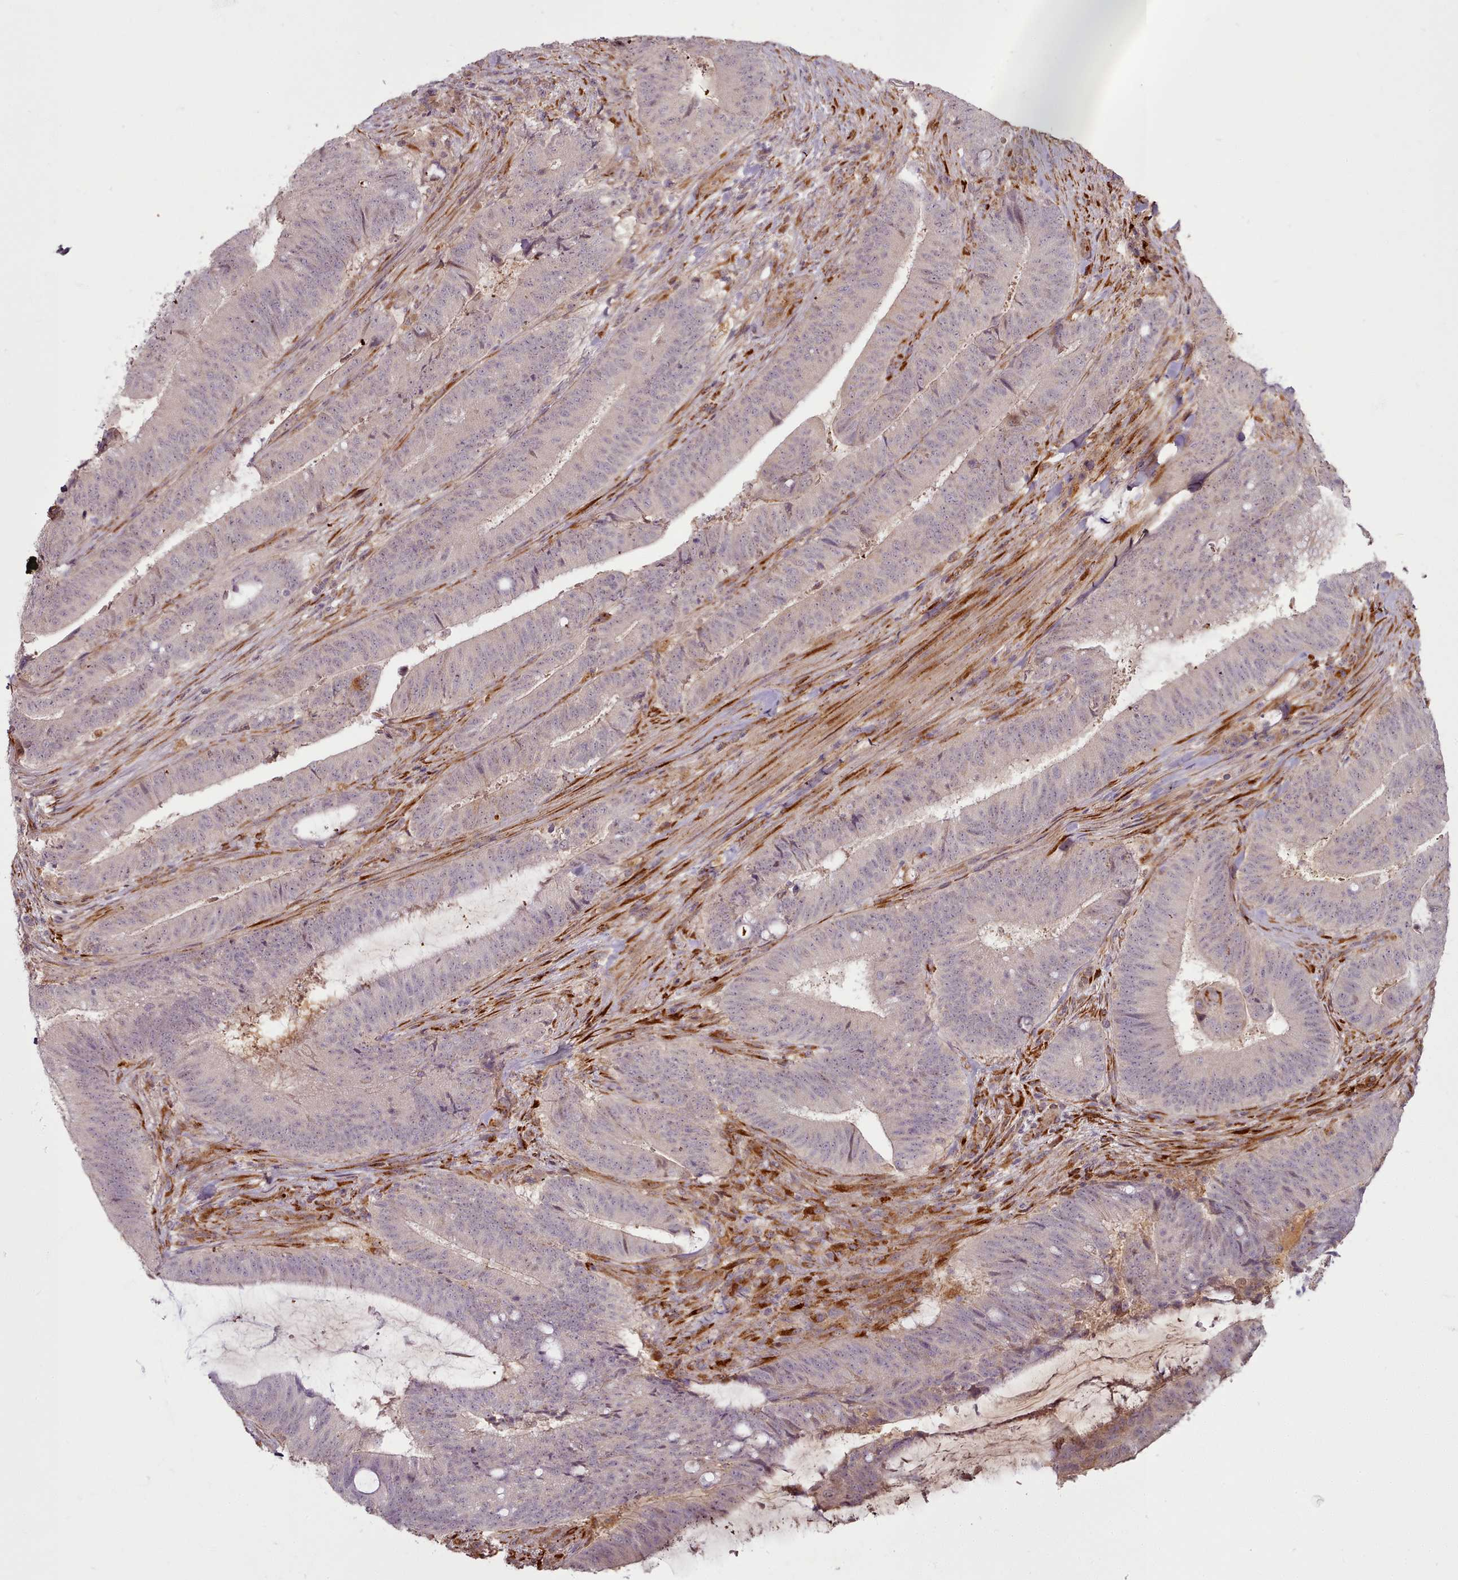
{"staining": {"intensity": "weak", "quantity": "<25%", "location": "cytoplasmic/membranous"}, "tissue": "colorectal cancer", "cell_type": "Tumor cells", "image_type": "cancer", "snomed": [{"axis": "morphology", "description": "Adenocarcinoma, NOS"}, {"axis": "topography", "description": "Colon"}], "caption": "The image reveals no significant positivity in tumor cells of adenocarcinoma (colorectal). (Stains: DAB (3,3'-diaminobenzidine) immunohistochemistry with hematoxylin counter stain, Microscopy: brightfield microscopy at high magnification).", "gene": "C1QTNF5", "patient": {"sex": "female", "age": 43}}